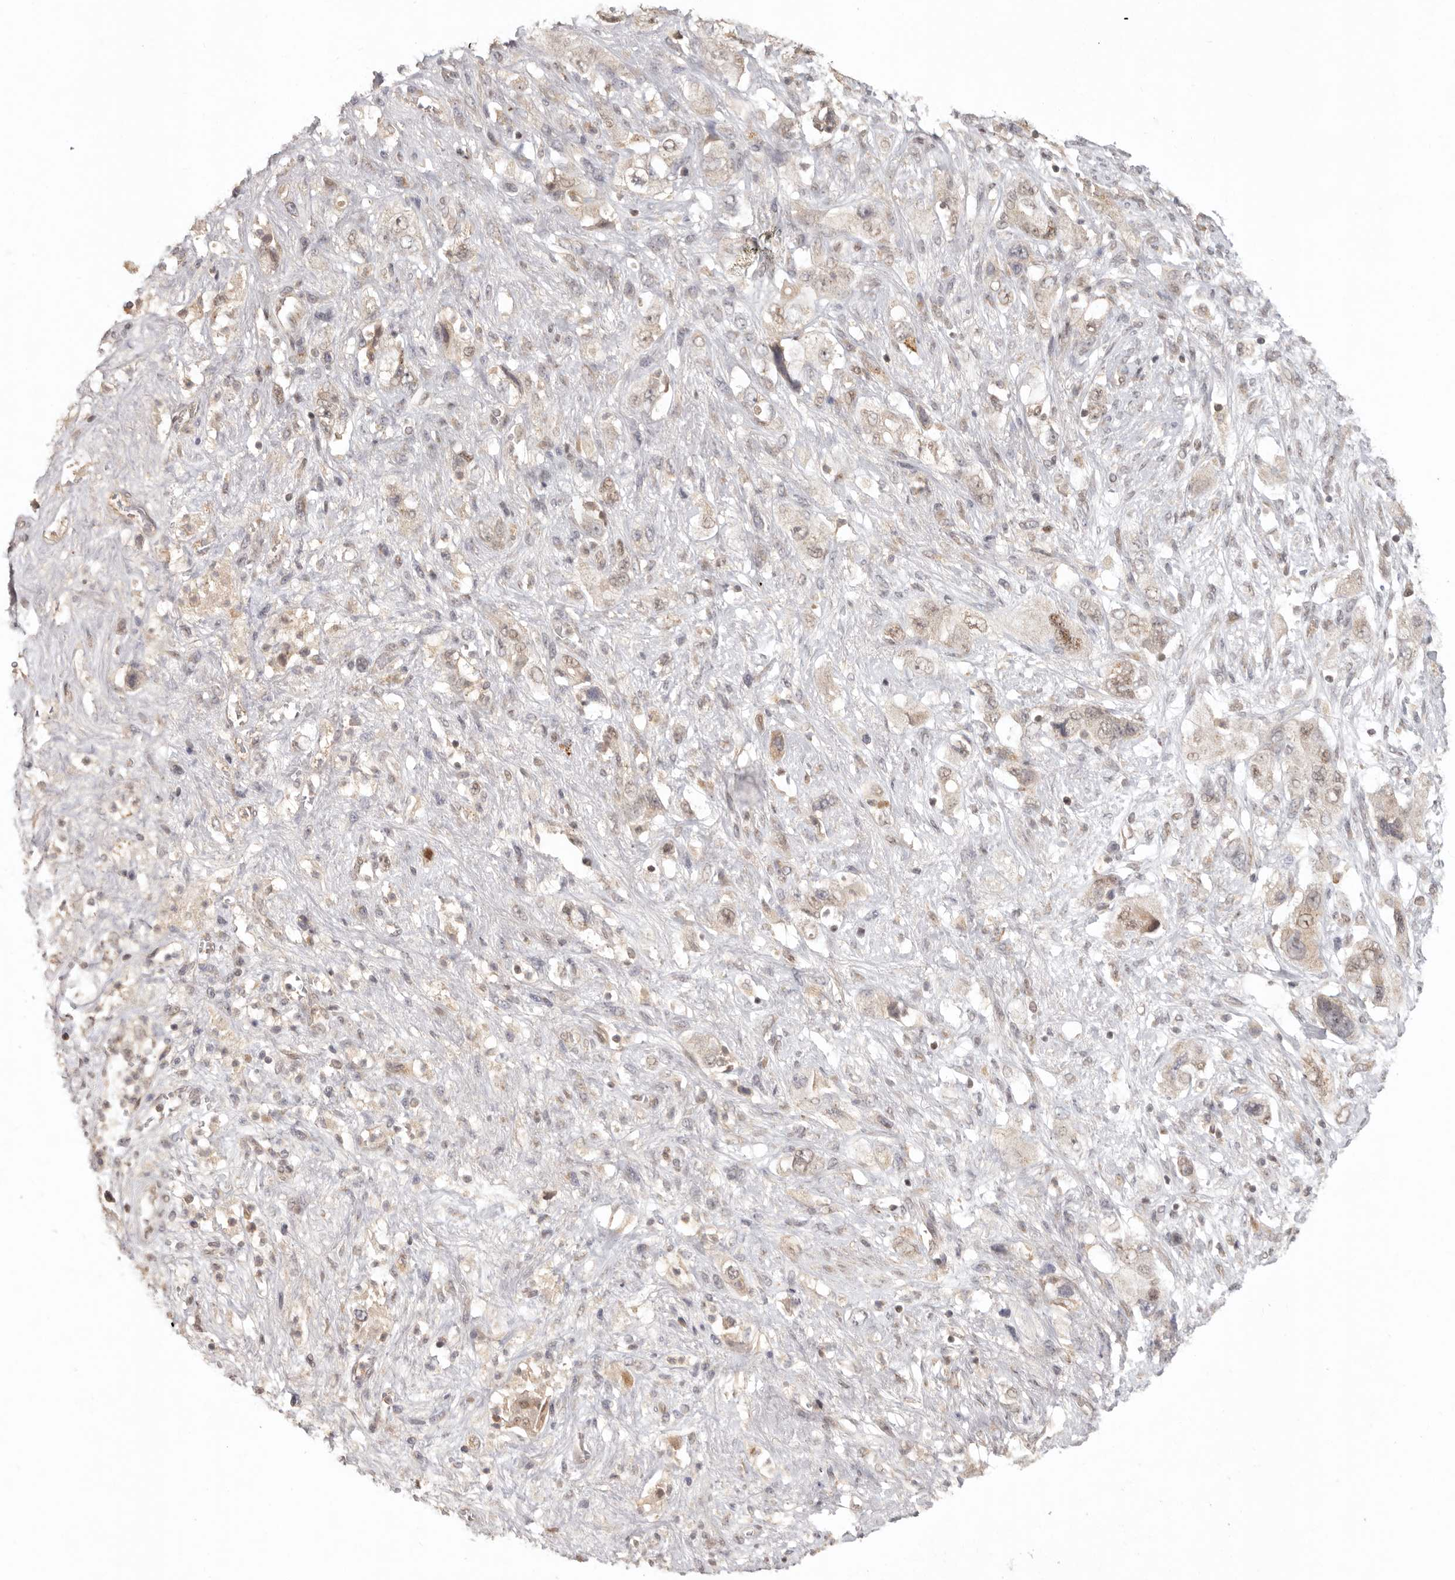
{"staining": {"intensity": "moderate", "quantity": ">75%", "location": "cytoplasmic/membranous,nuclear"}, "tissue": "pancreatic cancer", "cell_type": "Tumor cells", "image_type": "cancer", "snomed": [{"axis": "morphology", "description": "Adenocarcinoma, NOS"}, {"axis": "topography", "description": "Pancreas"}], "caption": "A medium amount of moderate cytoplasmic/membranous and nuclear staining is seen in about >75% of tumor cells in pancreatic cancer (adenocarcinoma) tissue. The staining is performed using DAB (3,3'-diaminobenzidine) brown chromogen to label protein expression. The nuclei are counter-stained blue using hematoxylin.", "gene": "LRRC75A", "patient": {"sex": "female", "age": 73}}